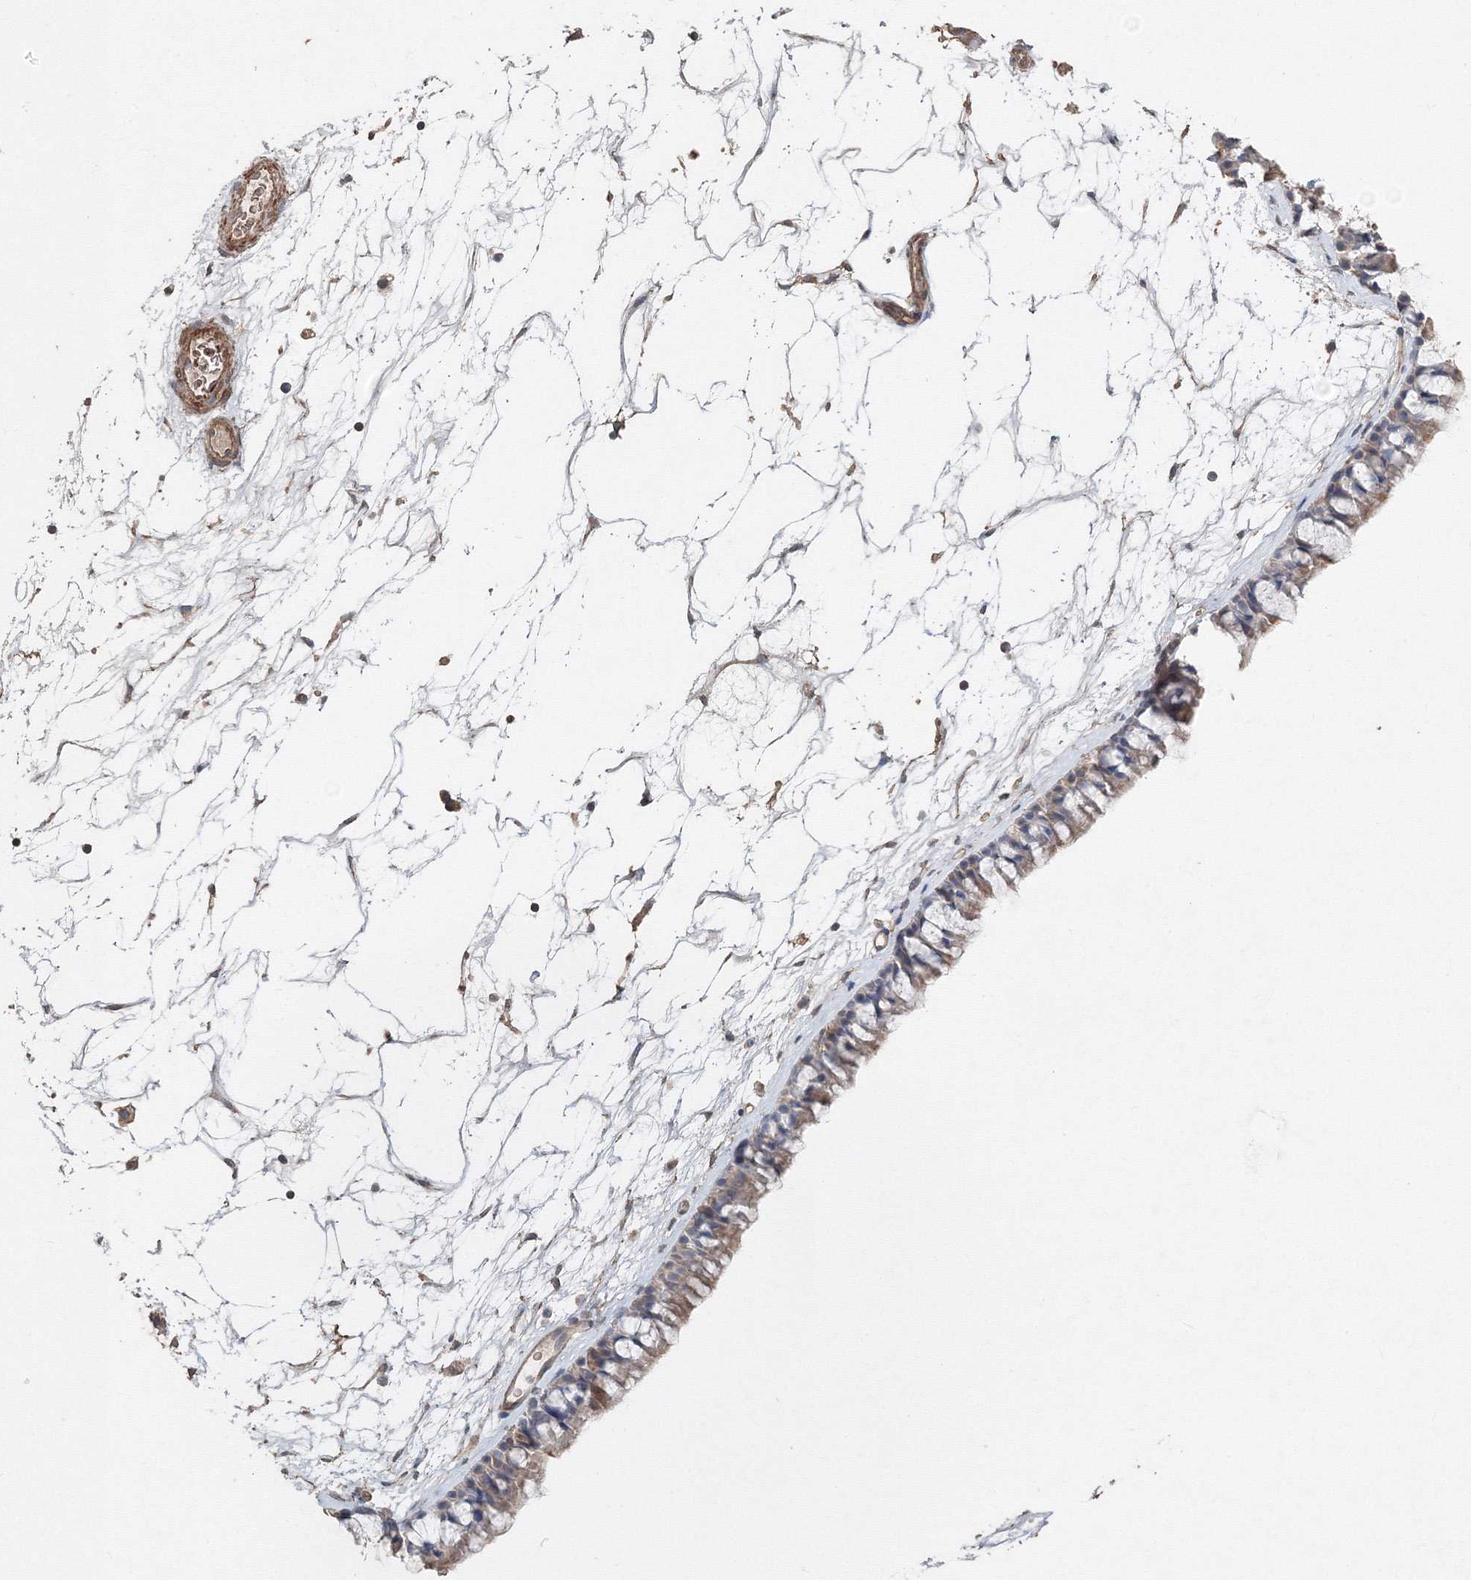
{"staining": {"intensity": "weak", "quantity": "25%-75%", "location": "cytoplasmic/membranous"}, "tissue": "nasopharynx", "cell_type": "Respiratory epithelial cells", "image_type": "normal", "snomed": [{"axis": "morphology", "description": "Normal tissue, NOS"}, {"axis": "topography", "description": "Nasopharynx"}], "caption": "An immunohistochemistry micrograph of normal tissue is shown. Protein staining in brown highlights weak cytoplasmic/membranous positivity in nasopharynx within respiratory epithelial cells.", "gene": "NALF2", "patient": {"sex": "male", "age": 64}}